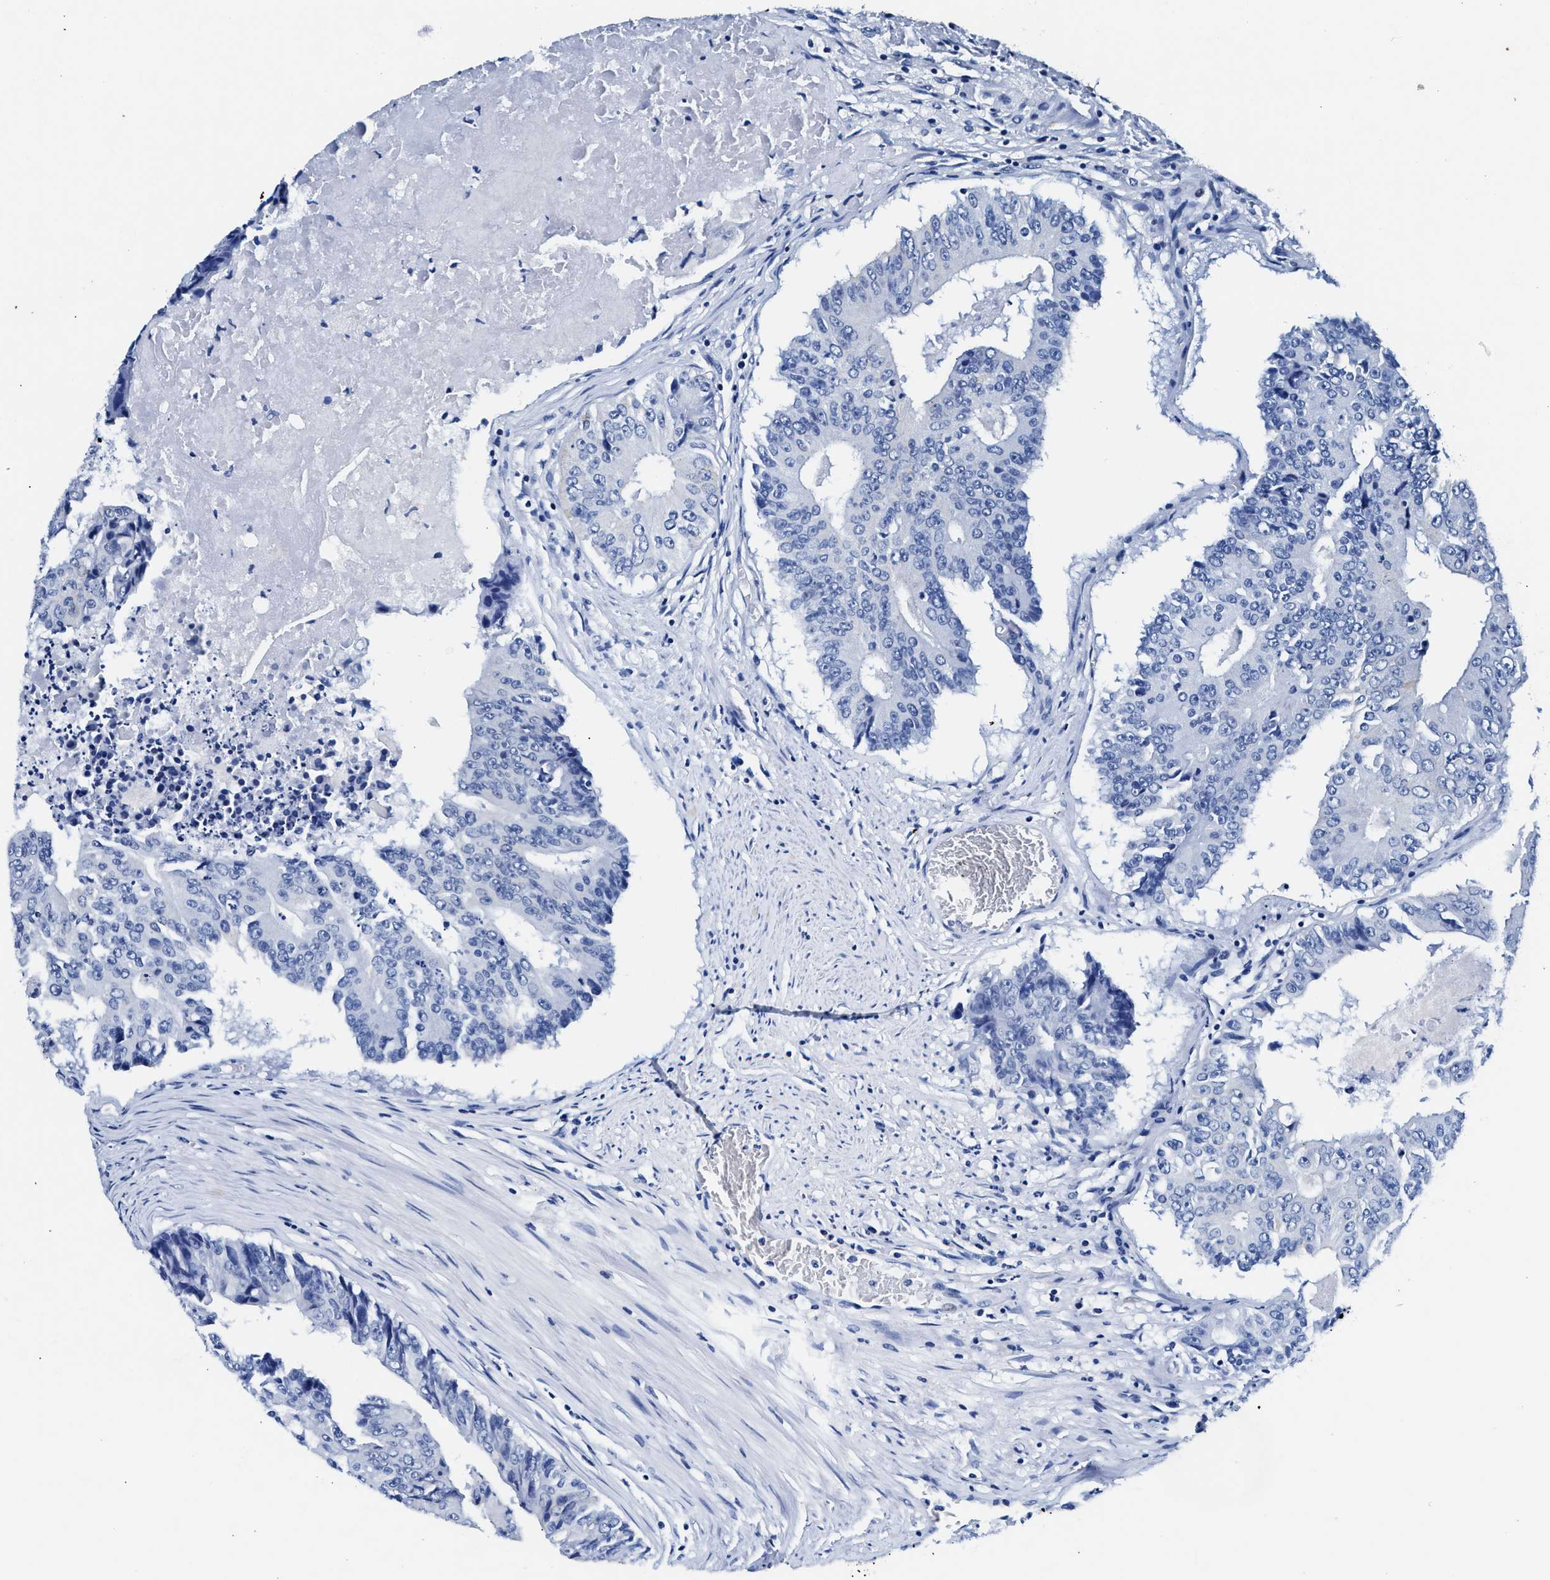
{"staining": {"intensity": "negative", "quantity": "none", "location": "none"}, "tissue": "colorectal cancer", "cell_type": "Tumor cells", "image_type": "cancer", "snomed": [{"axis": "morphology", "description": "Adenocarcinoma, NOS"}, {"axis": "topography", "description": "Colon"}], "caption": "Immunohistochemical staining of human colorectal cancer (adenocarcinoma) reveals no significant staining in tumor cells.", "gene": "SLC8A1", "patient": {"sex": "male", "age": 87}}